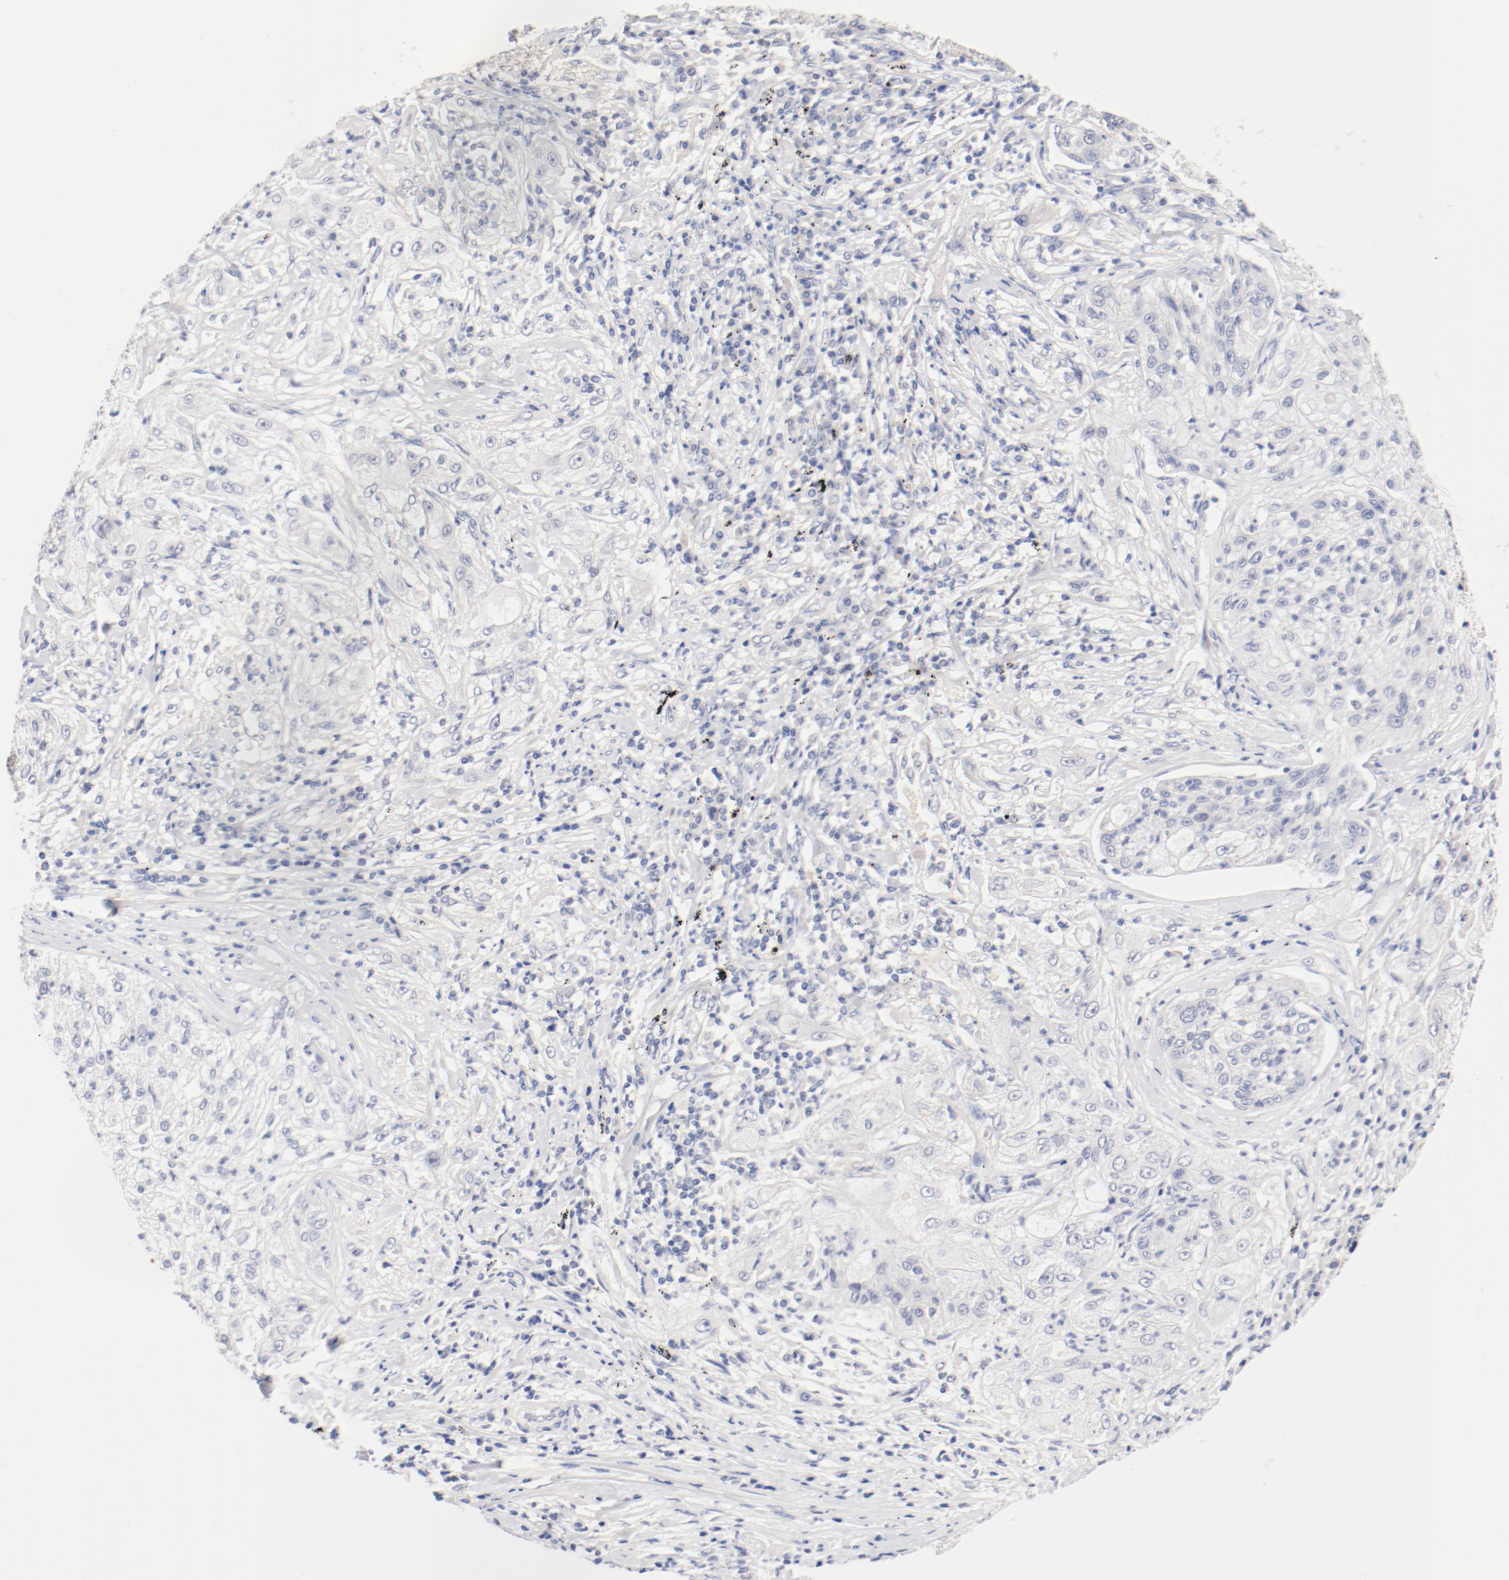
{"staining": {"intensity": "weak", "quantity": ">75%", "location": "cytoplasmic/membranous"}, "tissue": "lung cancer", "cell_type": "Tumor cells", "image_type": "cancer", "snomed": [{"axis": "morphology", "description": "Inflammation, NOS"}, {"axis": "morphology", "description": "Squamous cell carcinoma, NOS"}, {"axis": "topography", "description": "Lymph node"}, {"axis": "topography", "description": "Soft tissue"}, {"axis": "topography", "description": "Lung"}], "caption": "Lung squamous cell carcinoma was stained to show a protein in brown. There is low levels of weak cytoplasmic/membranous positivity in approximately >75% of tumor cells.", "gene": "DYNC1H1", "patient": {"sex": "male", "age": 66}}